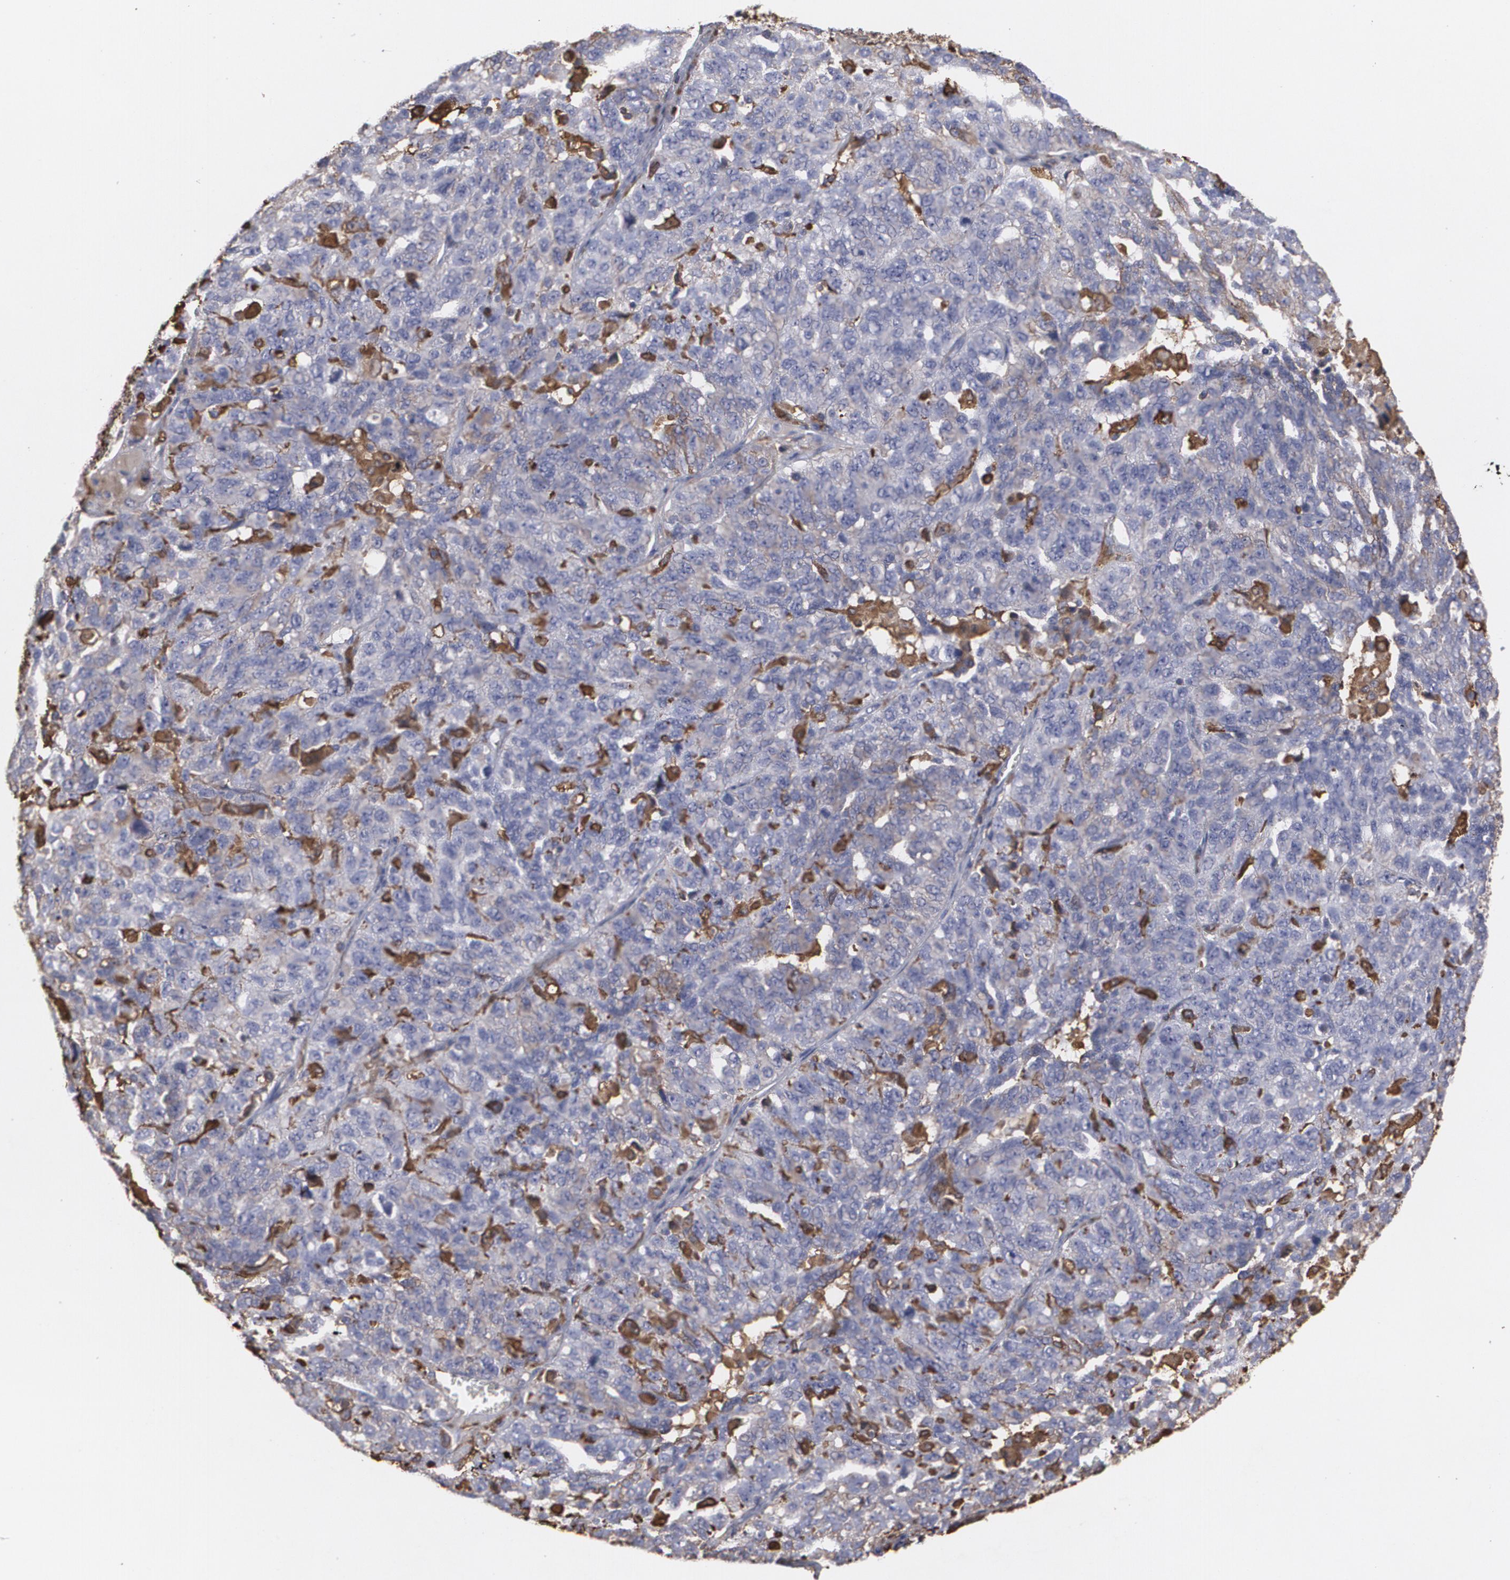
{"staining": {"intensity": "weak", "quantity": "<25%", "location": "cytoplasmic/membranous"}, "tissue": "ovarian cancer", "cell_type": "Tumor cells", "image_type": "cancer", "snomed": [{"axis": "morphology", "description": "Cystadenocarcinoma, serous, NOS"}, {"axis": "topography", "description": "Ovary"}], "caption": "The IHC histopathology image has no significant staining in tumor cells of ovarian cancer (serous cystadenocarcinoma) tissue. (Immunohistochemistry (ihc), brightfield microscopy, high magnification).", "gene": "ODC1", "patient": {"sex": "female", "age": 71}}